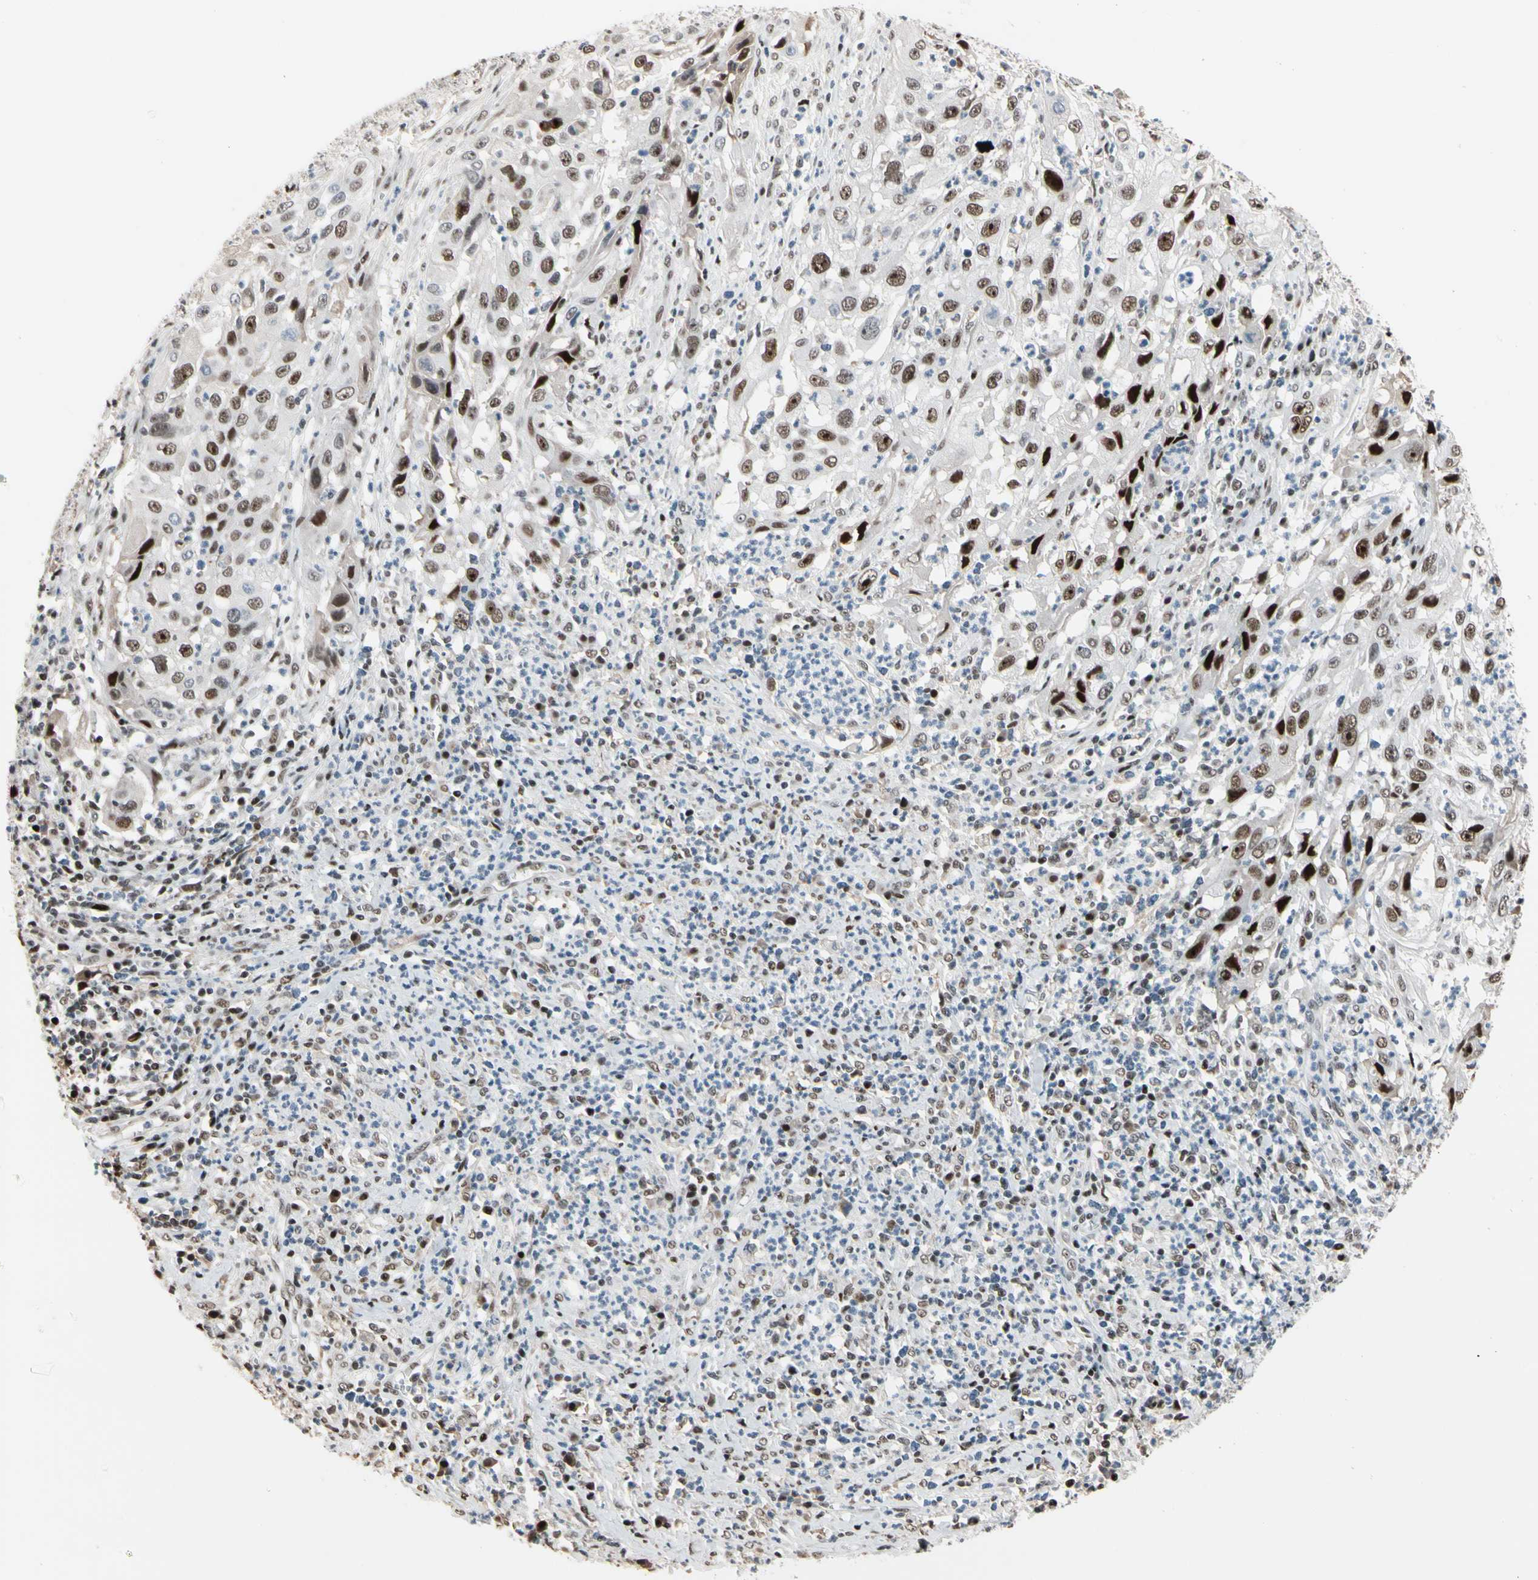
{"staining": {"intensity": "moderate", "quantity": "25%-75%", "location": "nuclear"}, "tissue": "cervical cancer", "cell_type": "Tumor cells", "image_type": "cancer", "snomed": [{"axis": "morphology", "description": "Squamous cell carcinoma, NOS"}, {"axis": "topography", "description": "Cervix"}], "caption": "High-magnification brightfield microscopy of cervical cancer stained with DAB (3,3'-diaminobenzidine) (brown) and counterstained with hematoxylin (blue). tumor cells exhibit moderate nuclear expression is present in about25%-75% of cells. (Brightfield microscopy of DAB IHC at high magnification).", "gene": "FOXO3", "patient": {"sex": "female", "age": 32}}